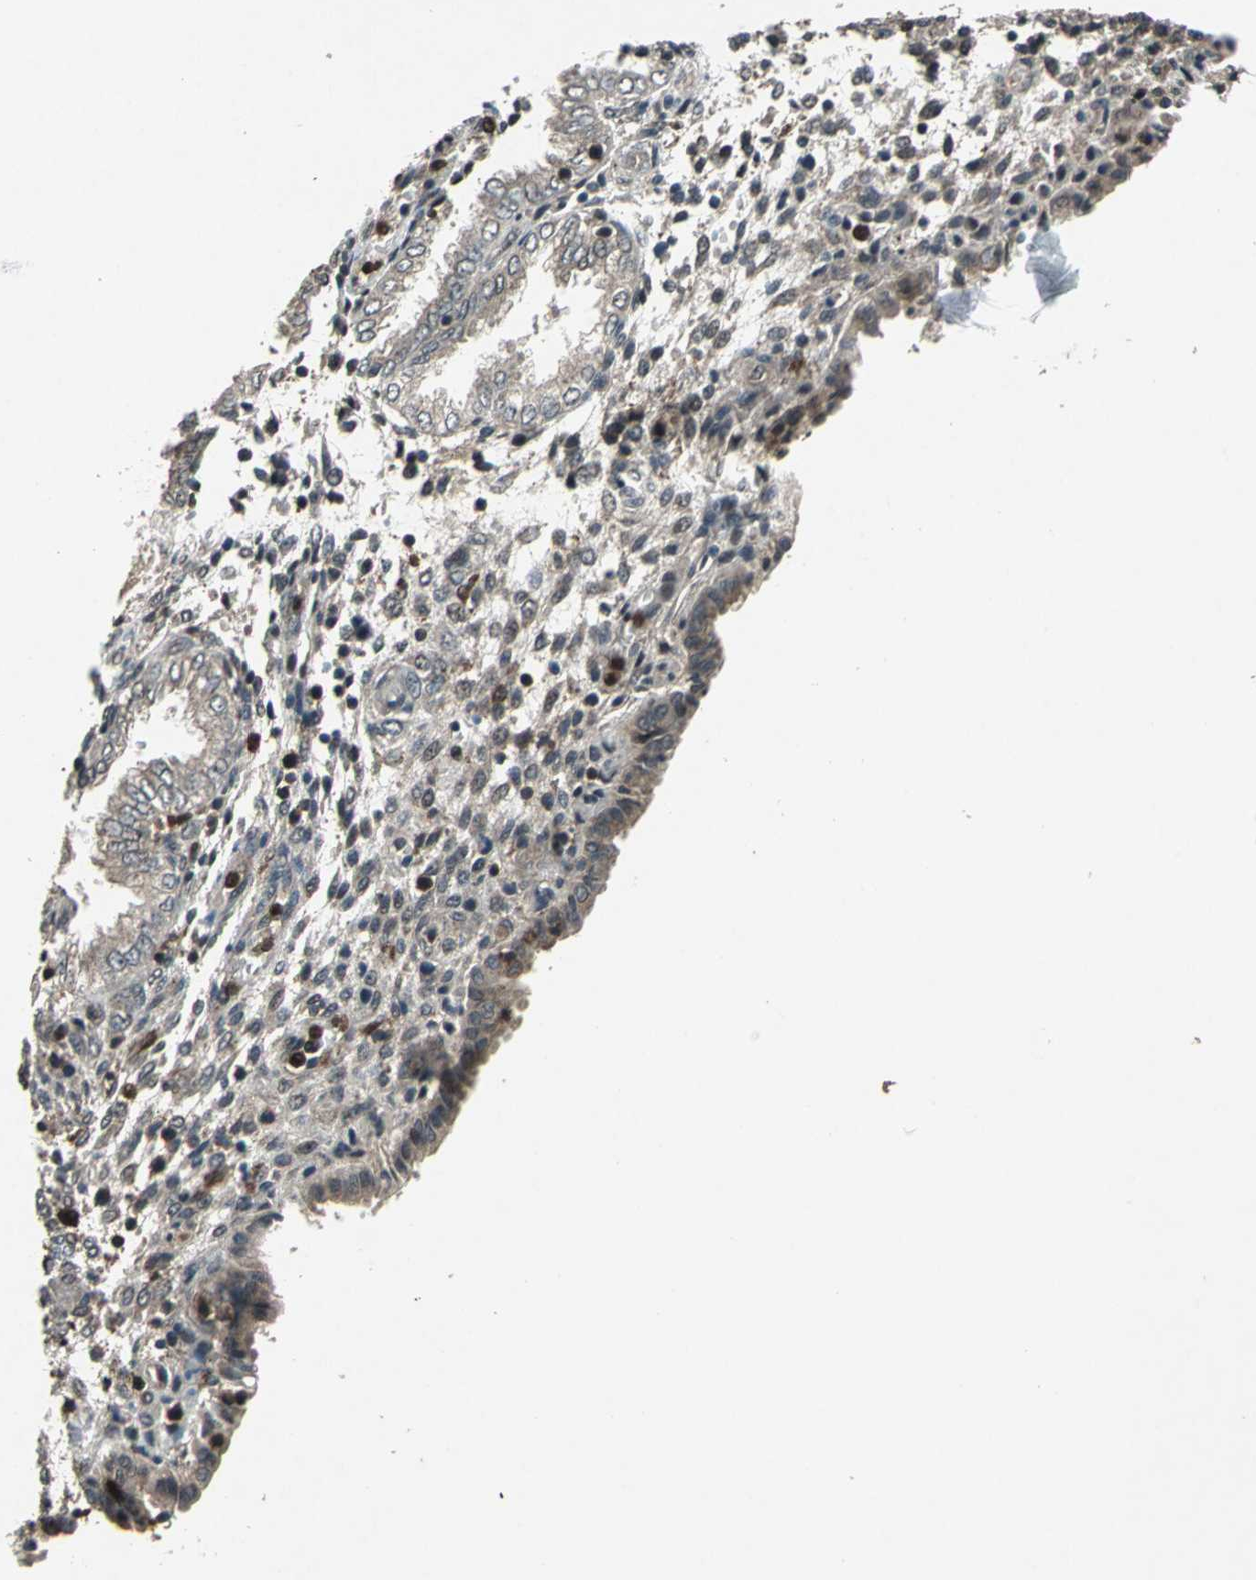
{"staining": {"intensity": "negative", "quantity": "none", "location": "none"}, "tissue": "endometrium", "cell_type": "Cells in endometrial stroma", "image_type": "normal", "snomed": [{"axis": "morphology", "description": "Normal tissue, NOS"}, {"axis": "topography", "description": "Endometrium"}], "caption": "Human endometrium stained for a protein using immunohistochemistry (IHC) shows no expression in cells in endometrial stroma.", "gene": "PYCARD", "patient": {"sex": "female", "age": 33}}